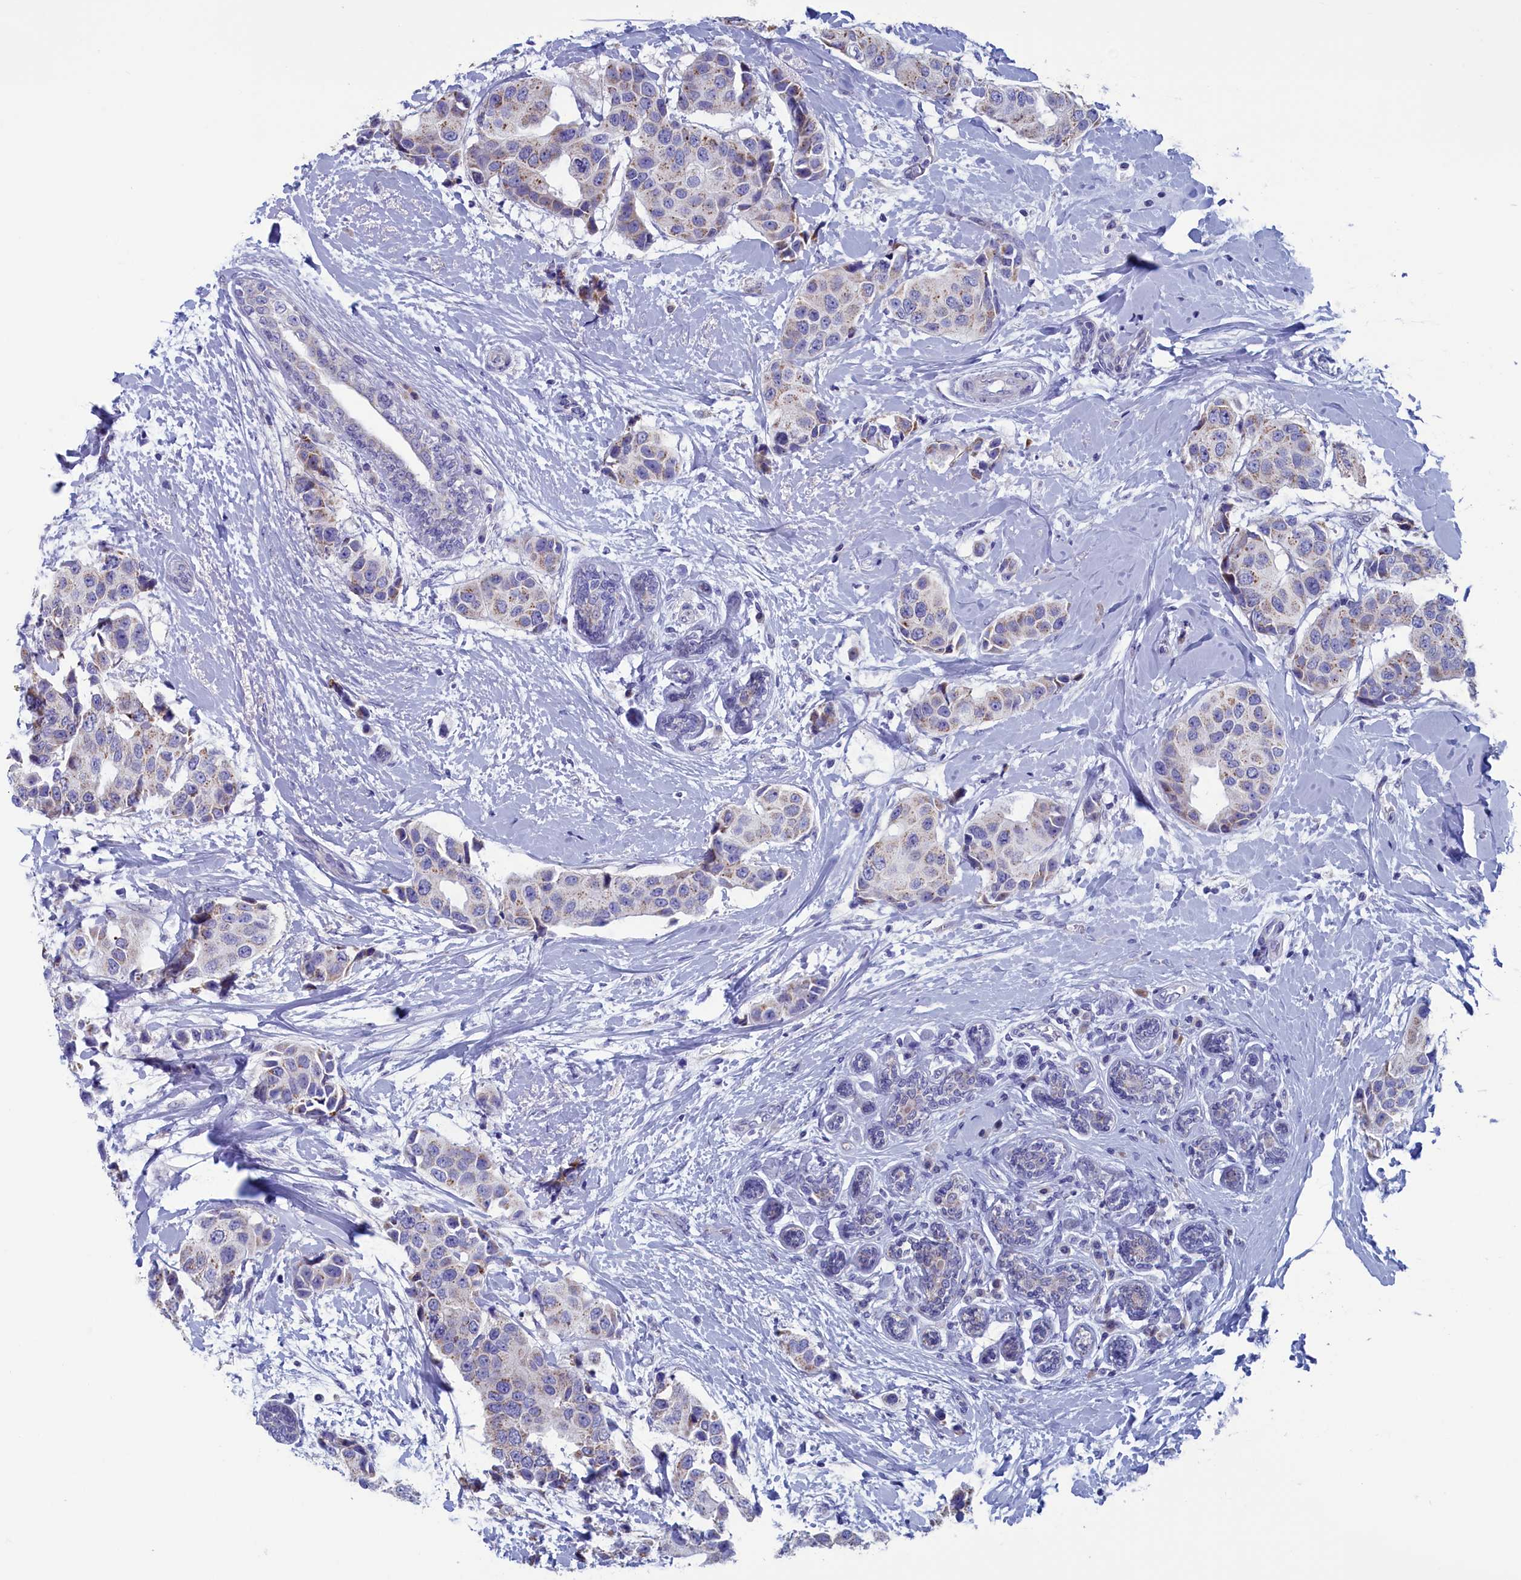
{"staining": {"intensity": "weak", "quantity": "<25%", "location": "cytoplasmic/membranous"}, "tissue": "breast cancer", "cell_type": "Tumor cells", "image_type": "cancer", "snomed": [{"axis": "morphology", "description": "Normal tissue, NOS"}, {"axis": "morphology", "description": "Duct carcinoma"}, {"axis": "topography", "description": "Breast"}], "caption": "IHC image of intraductal carcinoma (breast) stained for a protein (brown), which reveals no staining in tumor cells.", "gene": "NIBAN3", "patient": {"sex": "female", "age": 39}}